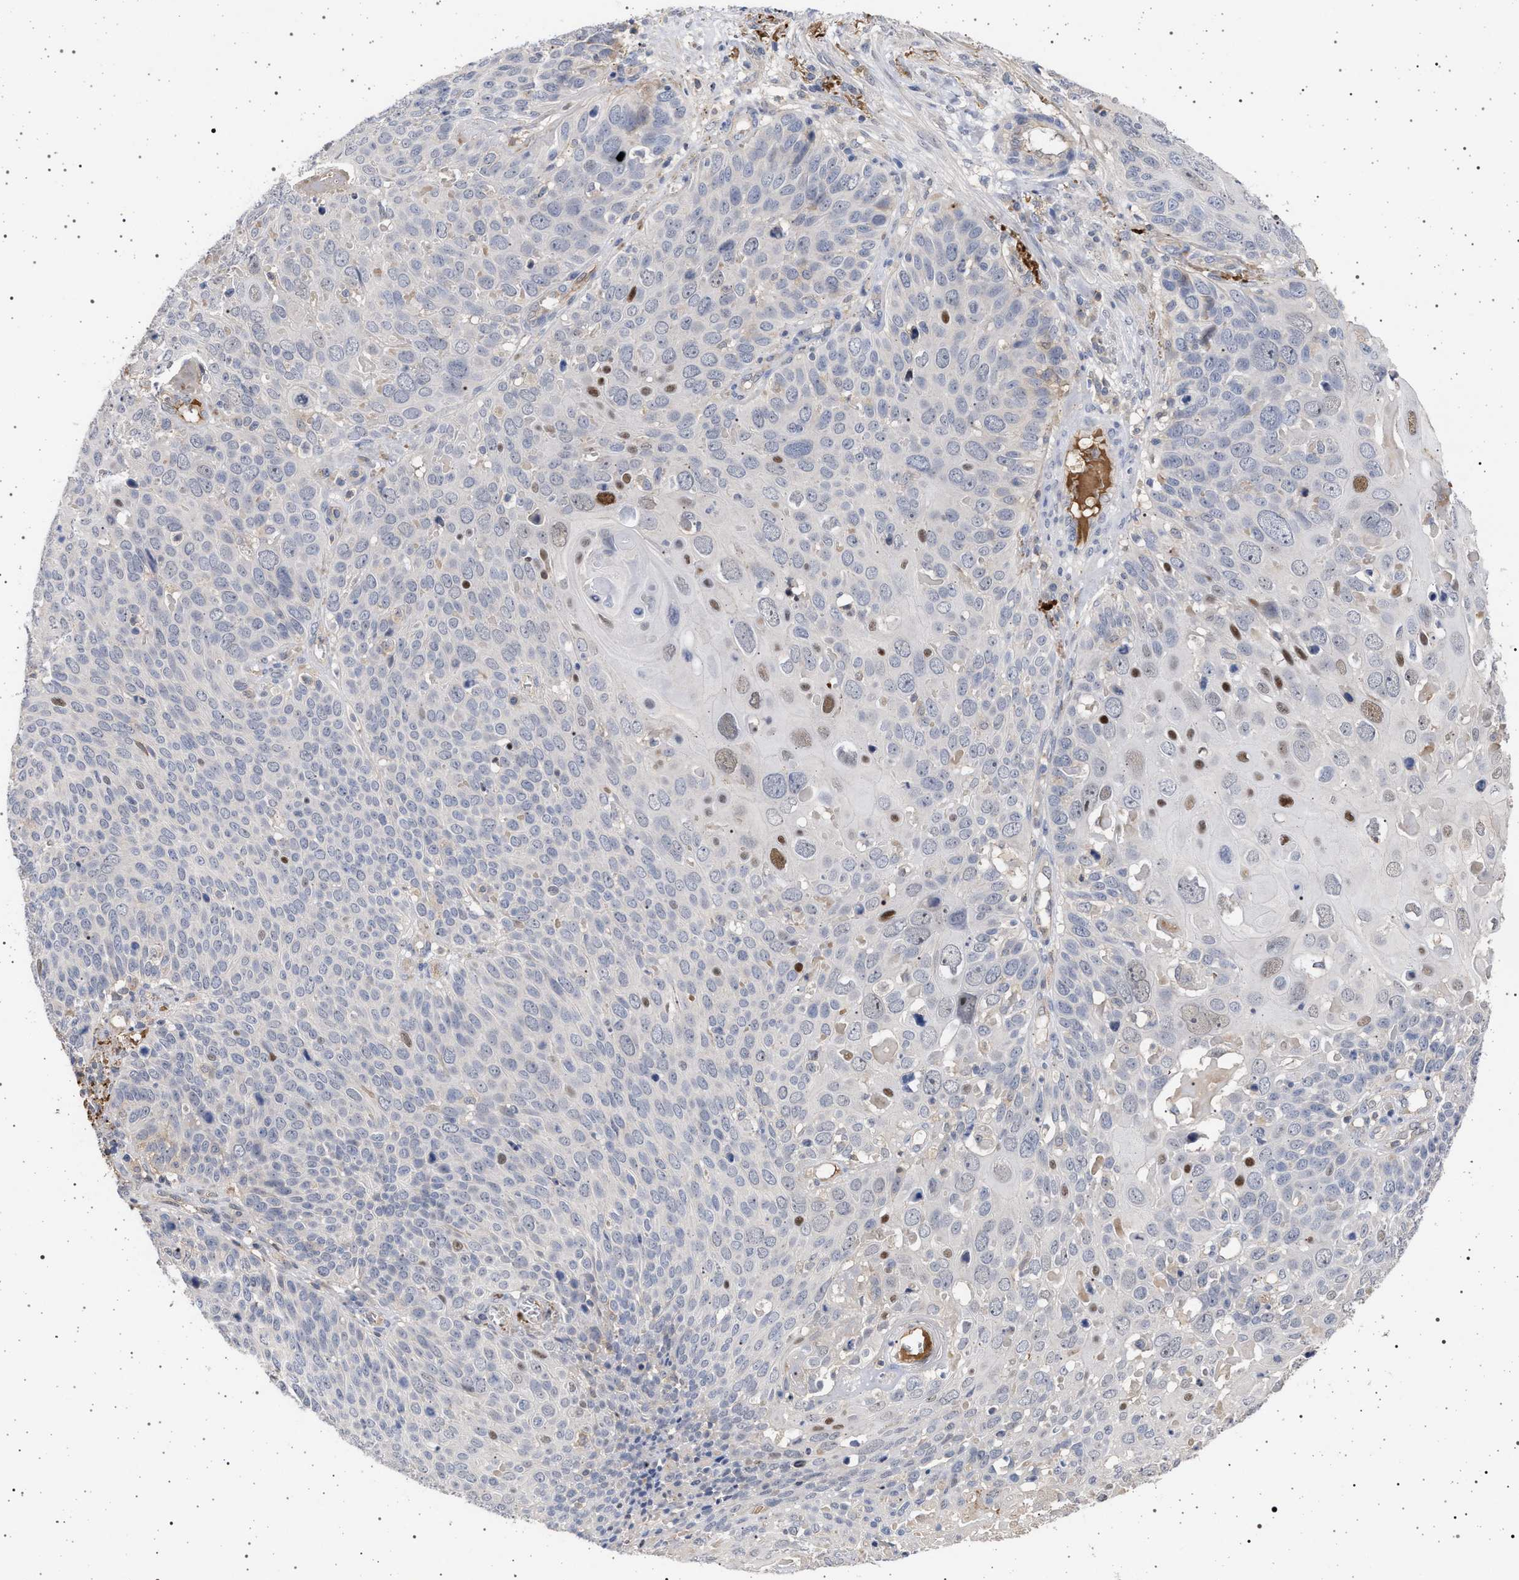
{"staining": {"intensity": "moderate", "quantity": "<25%", "location": "nuclear"}, "tissue": "cervical cancer", "cell_type": "Tumor cells", "image_type": "cancer", "snomed": [{"axis": "morphology", "description": "Squamous cell carcinoma, NOS"}, {"axis": "topography", "description": "Cervix"}], "caption": "IHC (DAB) staining of human cervical cancer shows moderate nuclear protein staining in approximately <25% of tumor cells. (DAB IHC, brown staining for protein, blue staining for nuclei).", "gene": "RBM48", "patient": {"sex": "female", "age": 74}}